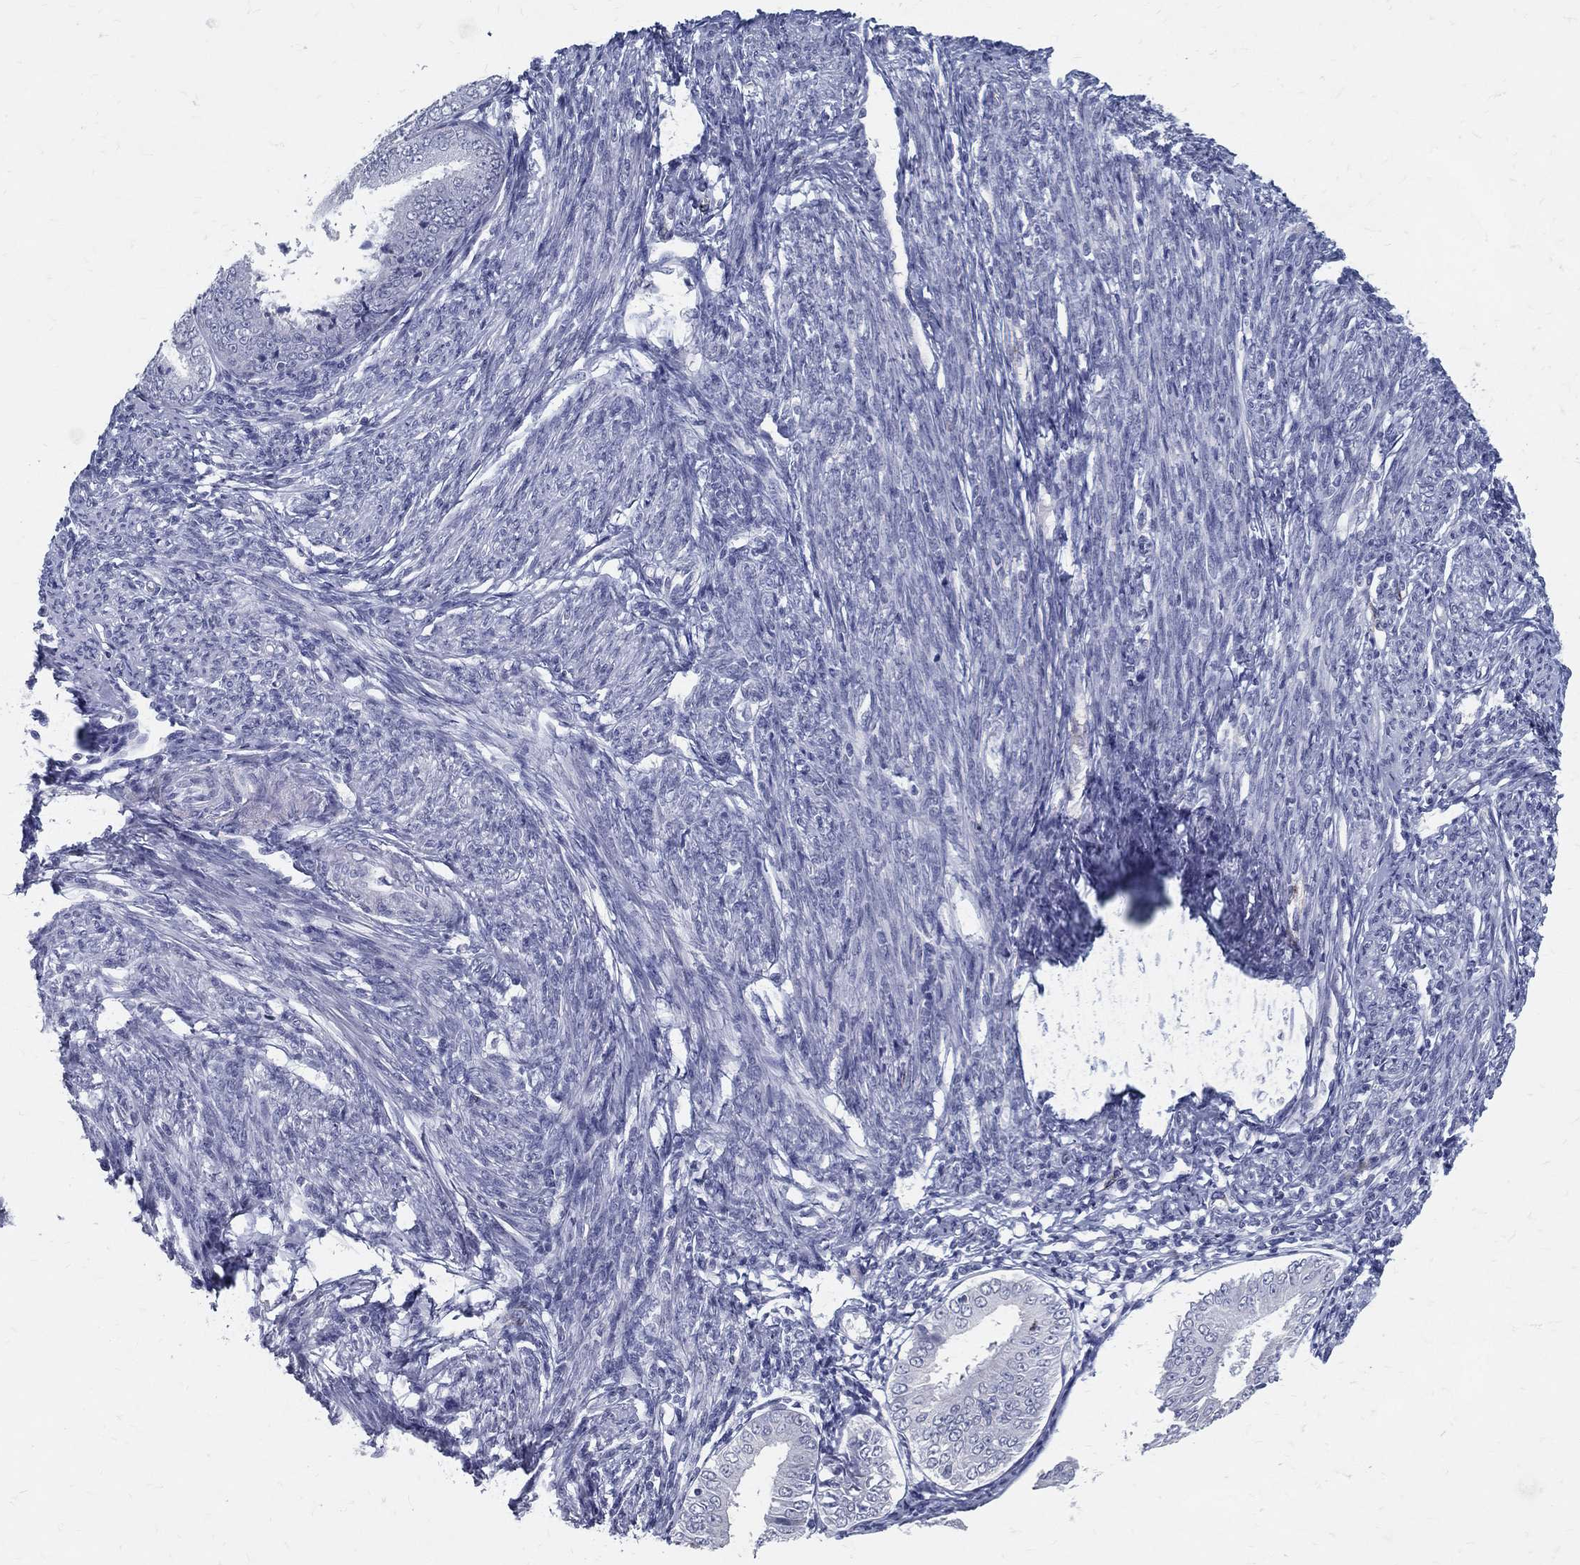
{"staining": {"intensity": "negative", "quantity": "none", "location": "none"}, "tissue": "endometrial cancer", "cell_type": "Tumor cells", "image_type": "cancer", "snomed": [{"axis": "morphology", "description": "Adenocarcinoma, NOS"}, {"axis": "topography", "description": "Endometrium"}], "caption": "Human endometrial cancer stained for a protein using IHC displays no expression in tumor cells.", "gene": "ACE2", "patient": {"sex": "female", "age": 63}}